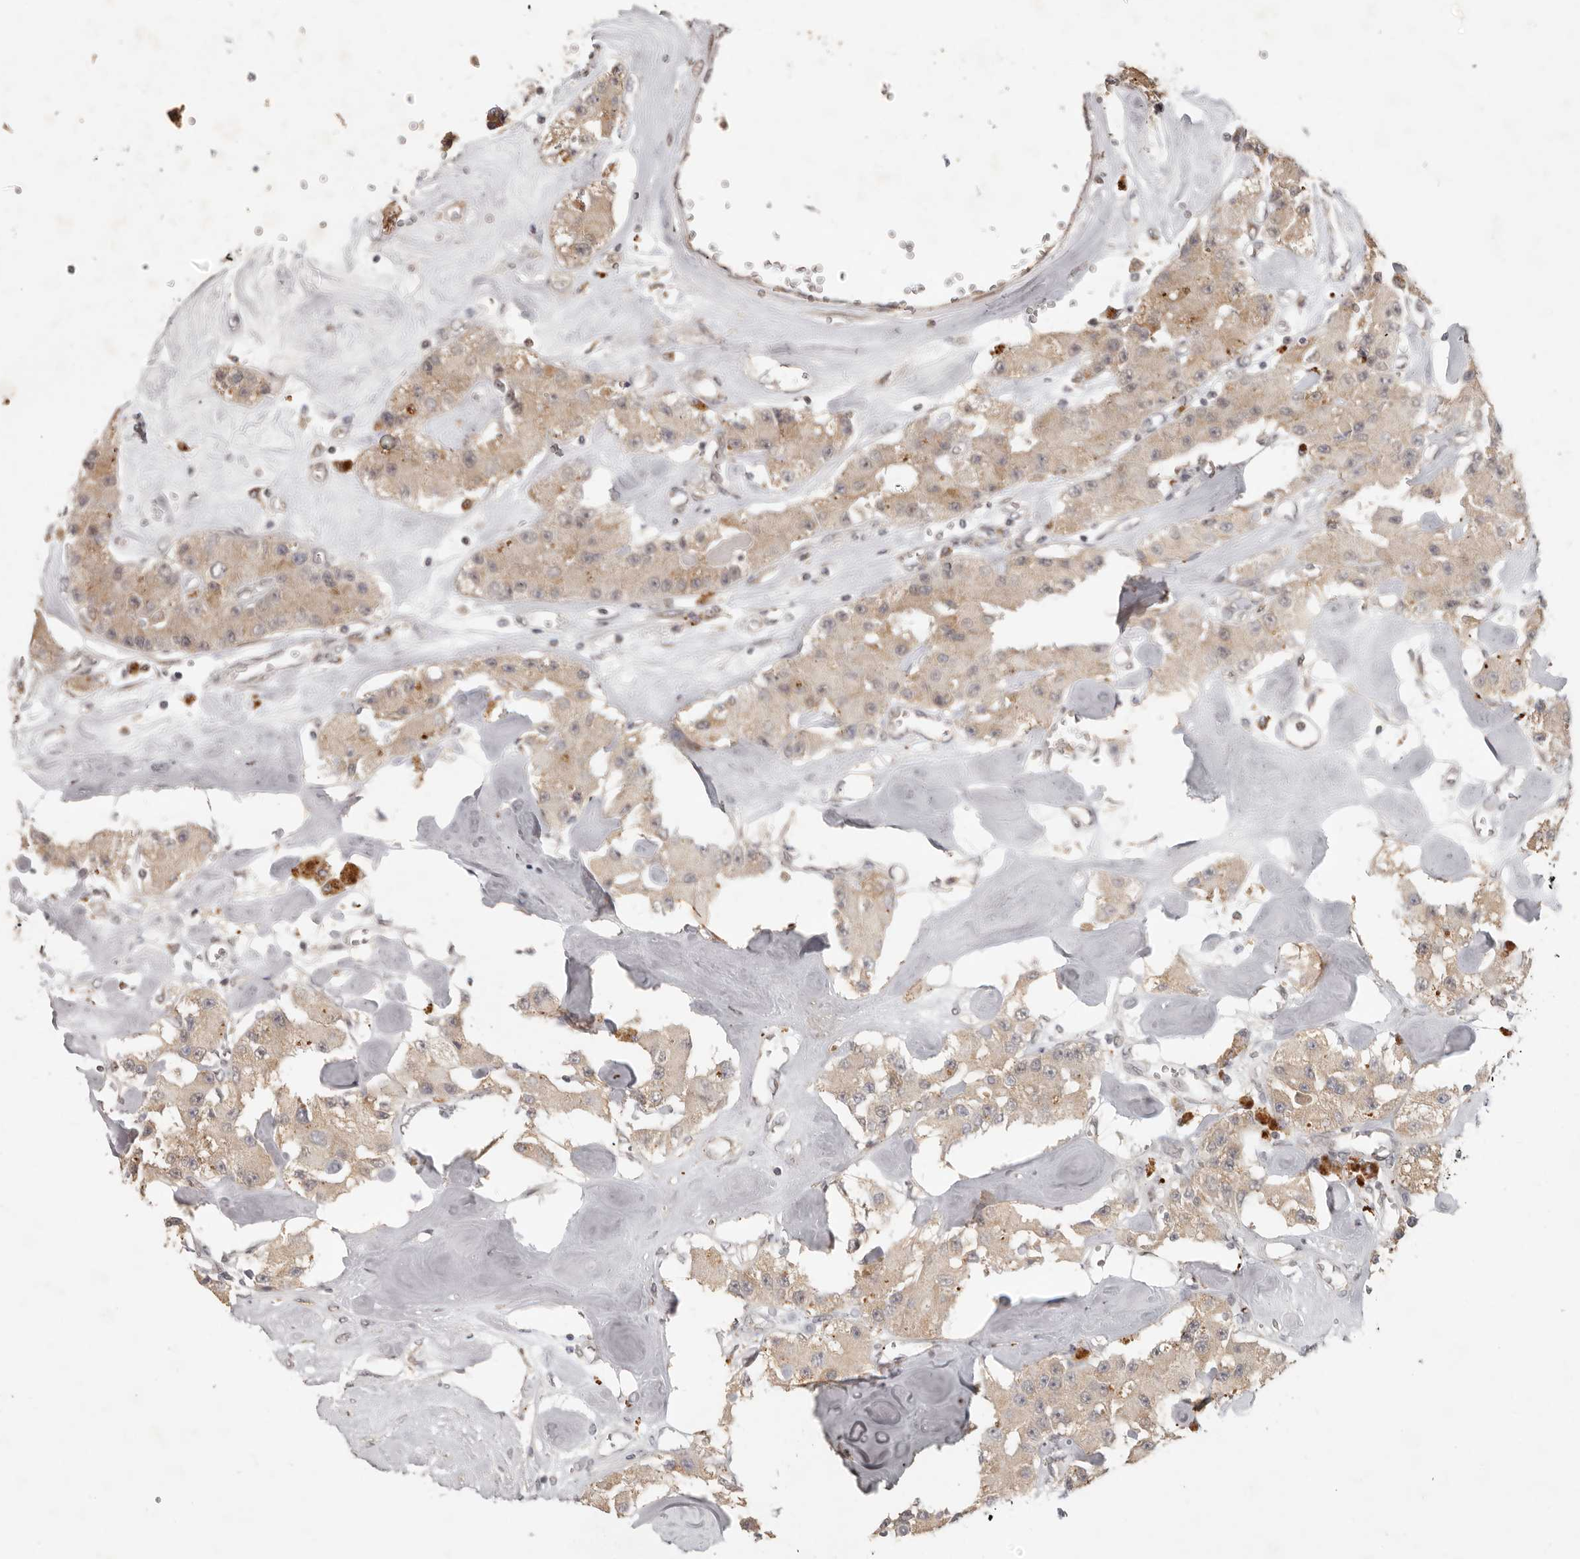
{"staining": {"intensity": "moderate", "quantity": ">75%", "location": "cytoplasmic/membranous"}, "tissue": "carcinoid", "cell_type": "Tumor cells", "image_type": "cancer", "snomed": [{"axis": "morphology", "description": "Carcinoid, malignant, NOS"}, {"axis": "topography", "description": "Pancreas"}], "caption": "Moderate cytoplasmic/membranous expression is seen in approximately >75% of tumor cells in carcinoid (malignant).", "gene": "LRRC75A", "patient": {"sex": "male", "age": 41}}